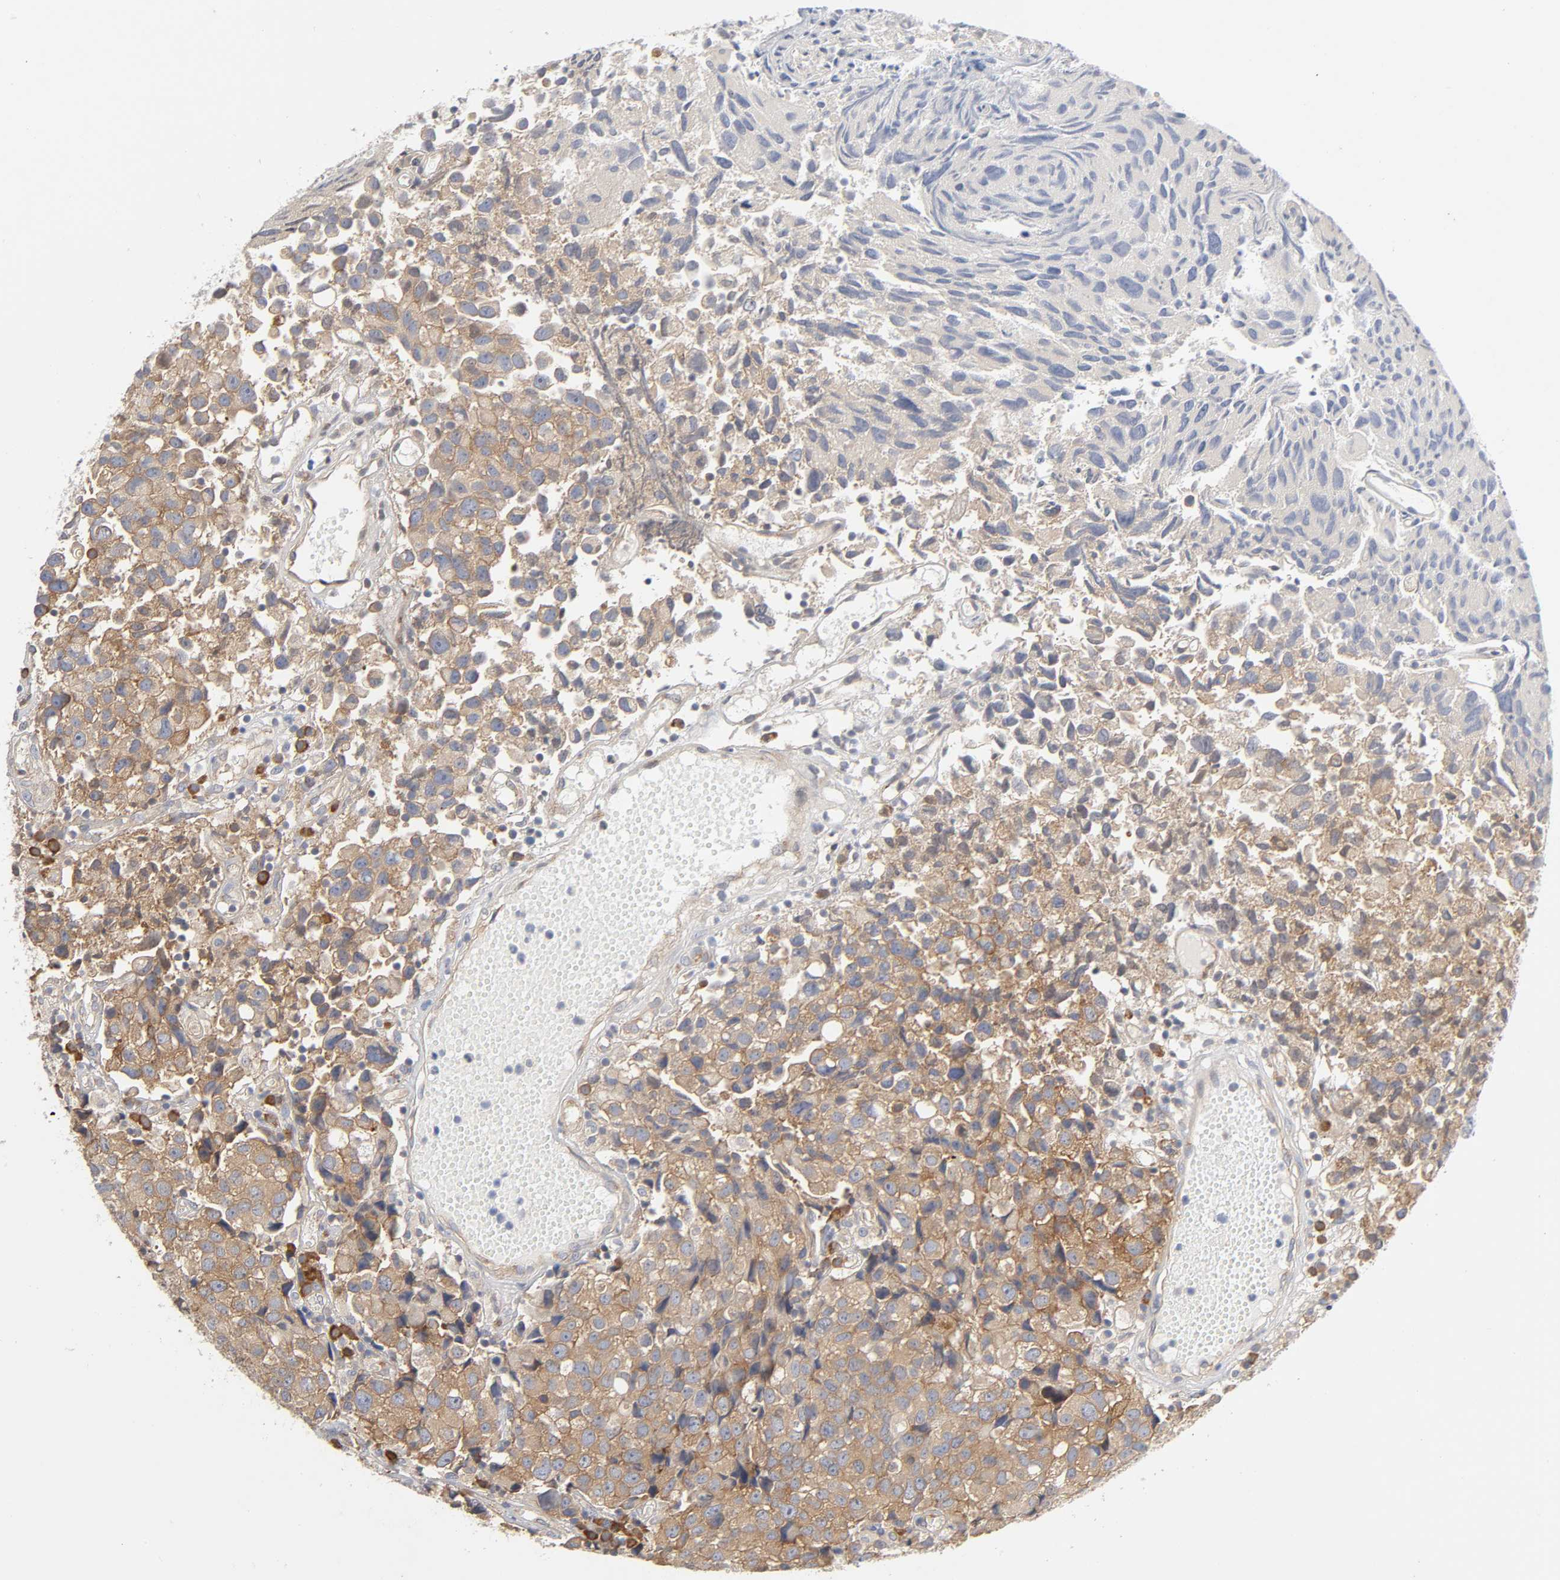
{"staining": {"intensity": "weak", "quantity": ">75%", "location": "cytoplasmic/membranous"}, "tissue": "urothelial cancer", "cell_type": "Tumor cells", "image_type": "cancer", "snomed": [{"axis": "morphology", "description": "Urothelial carcinoma, High grade"}, {"axis": "topography", "description": "Urinary bladder"}], "caption": "Approximately >75% of tumor cells in high-grade urothelial carcinoma demonstrate weak cytoplasmic/membranous protein positivity as visualized by brown immunohistochemical staining.", "gene": "SCHIP1", "patient": {"sex": "female", "age": 75}}